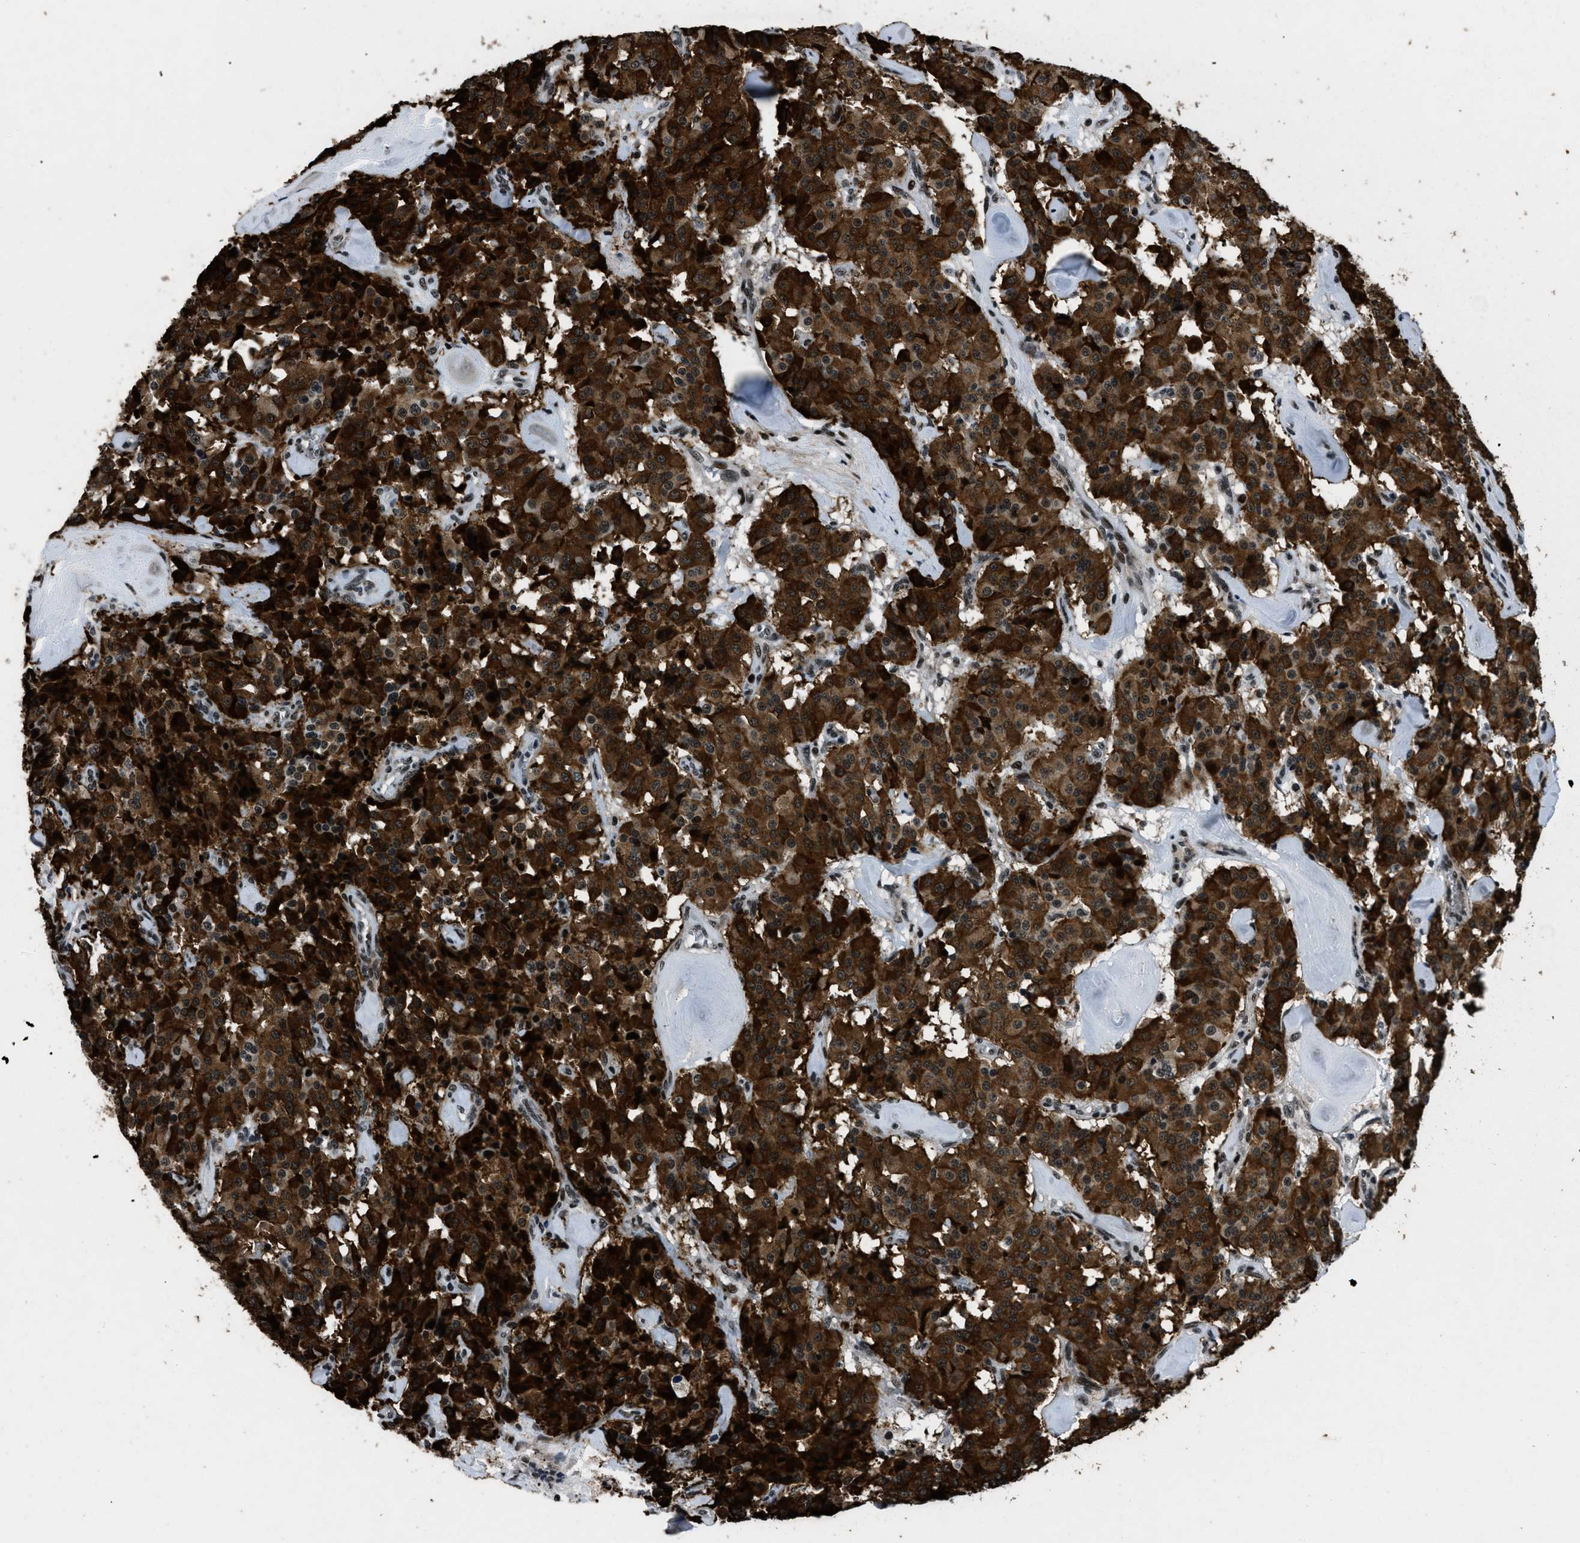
{"staining": {"intensity": "strong", "quantity": ">75%", "location": "cytoplasmic/membranous,nuclear"}, "tissue": "carcinoid", "cell_type": "Tumor cells", "image_type": "cancer", "snomed": [{"axis": "morphology", "description": "Carcinoid, malignant, NOS"}, {"axis": "topography", "description": "Lung"}], "caption": "Strong cytoplasmic/membranous and nuclear staining for a protein is identified in about >75% of tumor cells of malignant carcinoid using IHC.", "gene": "SMARCB1", "patient": {"sex": "male", "age": 30}}